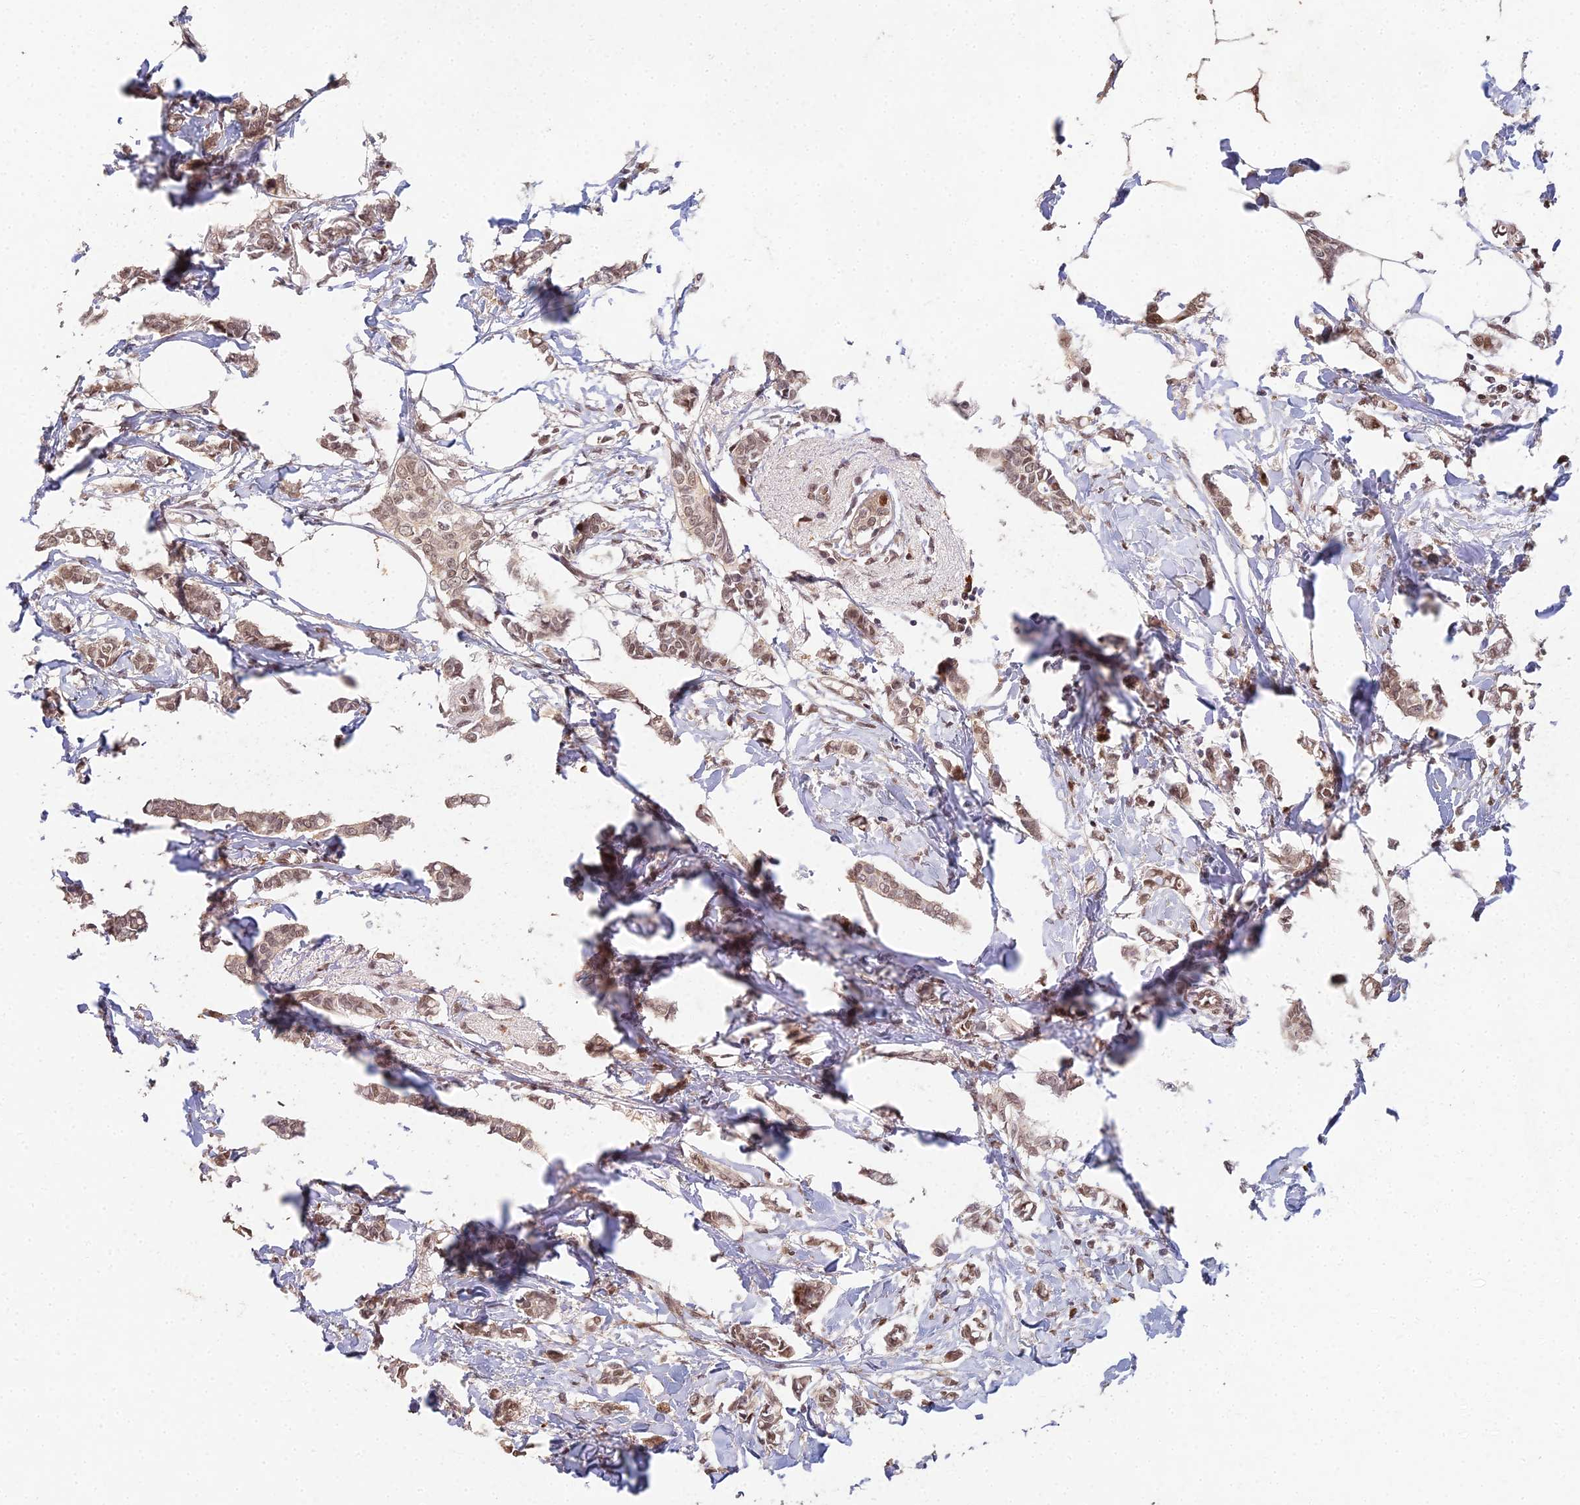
{"staining": {"intensity": "moderate", "quantity": ">75%", "location": "nuclear"}, "tissue": "breast cancer", "cell_type": "Tumor cells", "image_type": "cancer", "snomed": [{"axis": "morphology", "description": "Duct carcinoma"}, {"axis": "topography", "description": "Breast"}], "caption": "Protein analysis of breast invasive ductal carcinoma tissue shows moderate nuclear staining in about >75% of tumor cells.", "gene": "ABHD17A", "patient": {"sex": "female", "age": 41}}